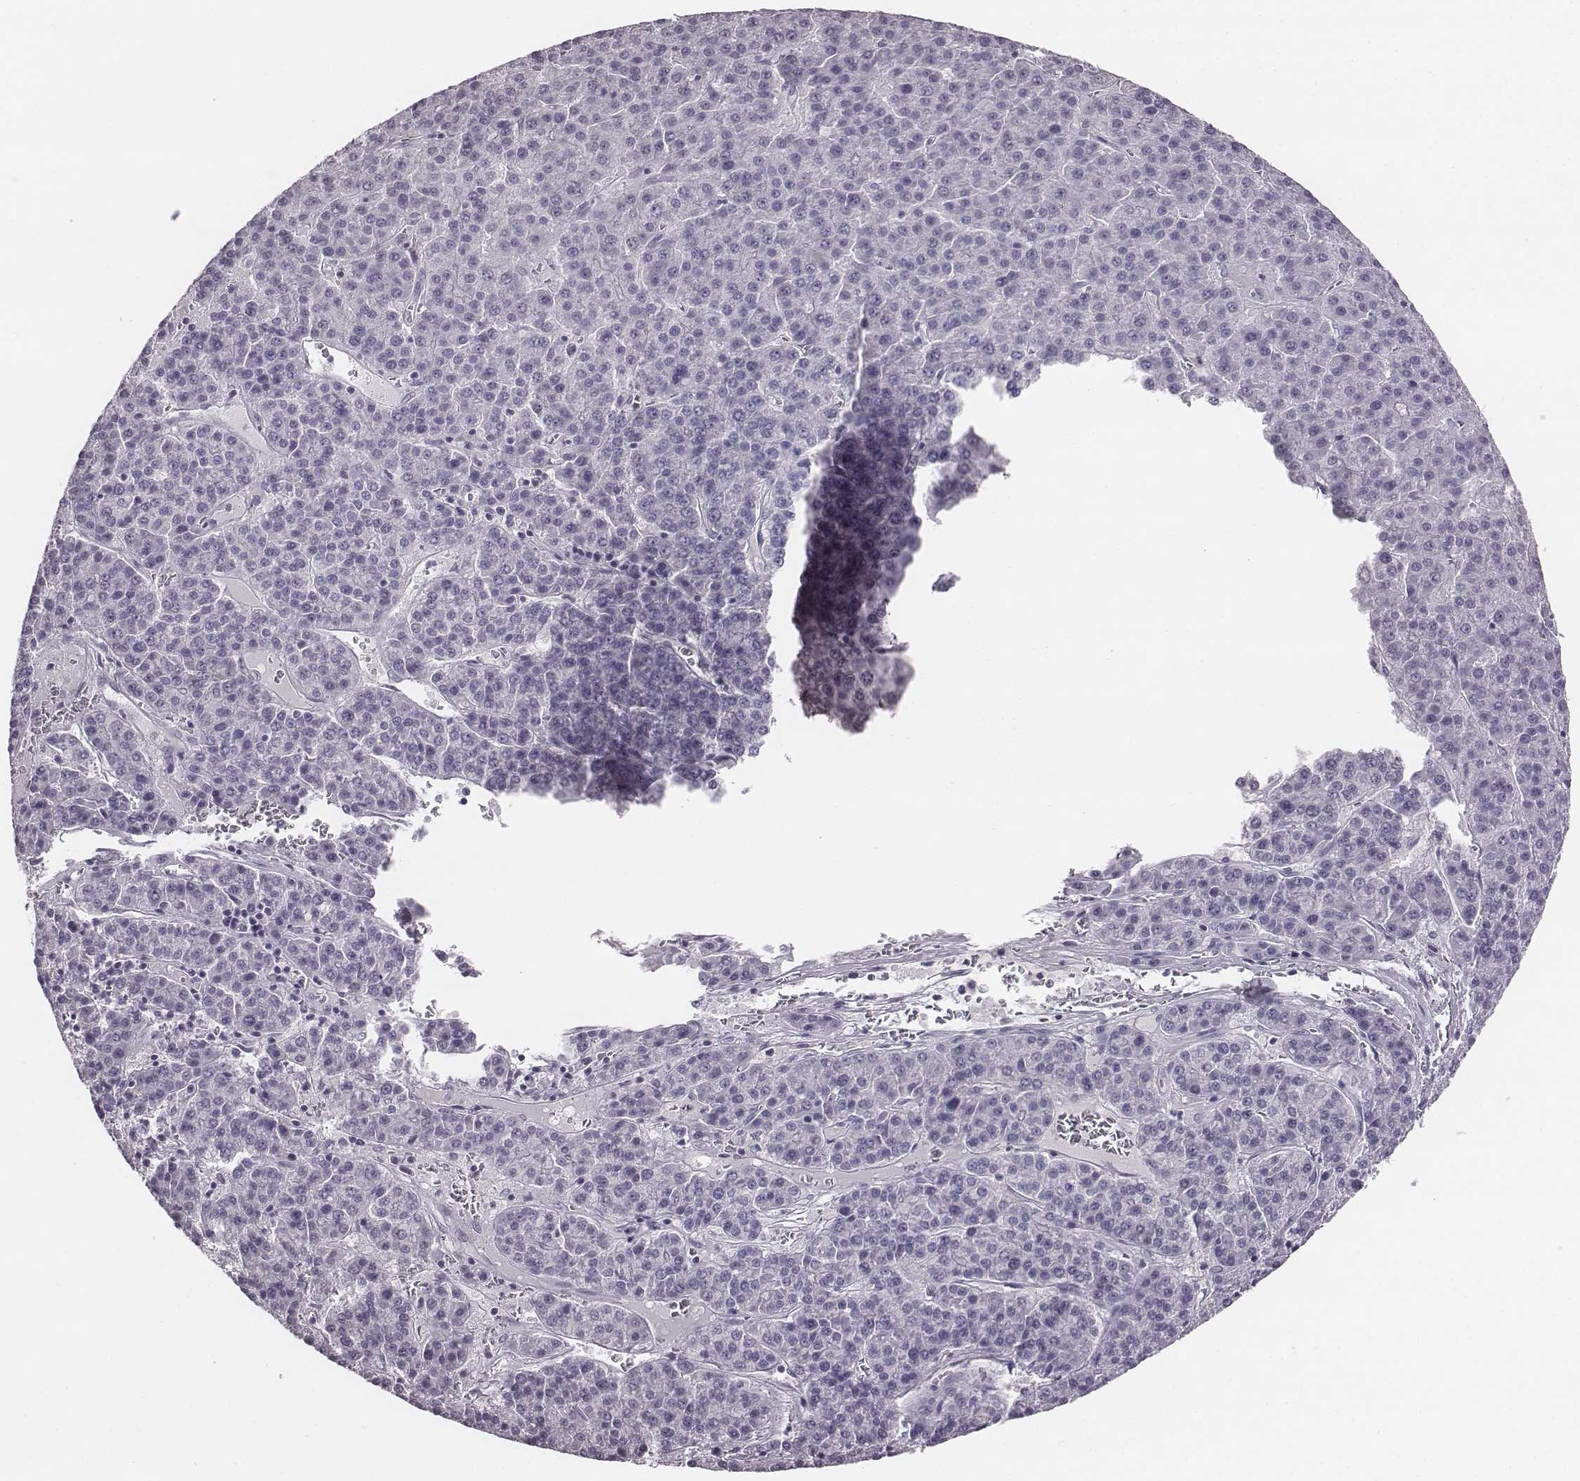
{"staining": {"intensity": "negative", "quantity": "none", "location": "none"}, "tissue": "liver cancer", "cell_type": "Tumor cells", "image_type": "cancer", "snomed": [{"axis": "morphology", "description": "Carcinoma, Hepatocellular, NOS"}, {"axis": "topography", "description": "Liver"}], "caption": "Tumor cells show no significant expression in liver cancer.", "gene": "PDE8B", "patient": {"sex": "female", "age": 58}}